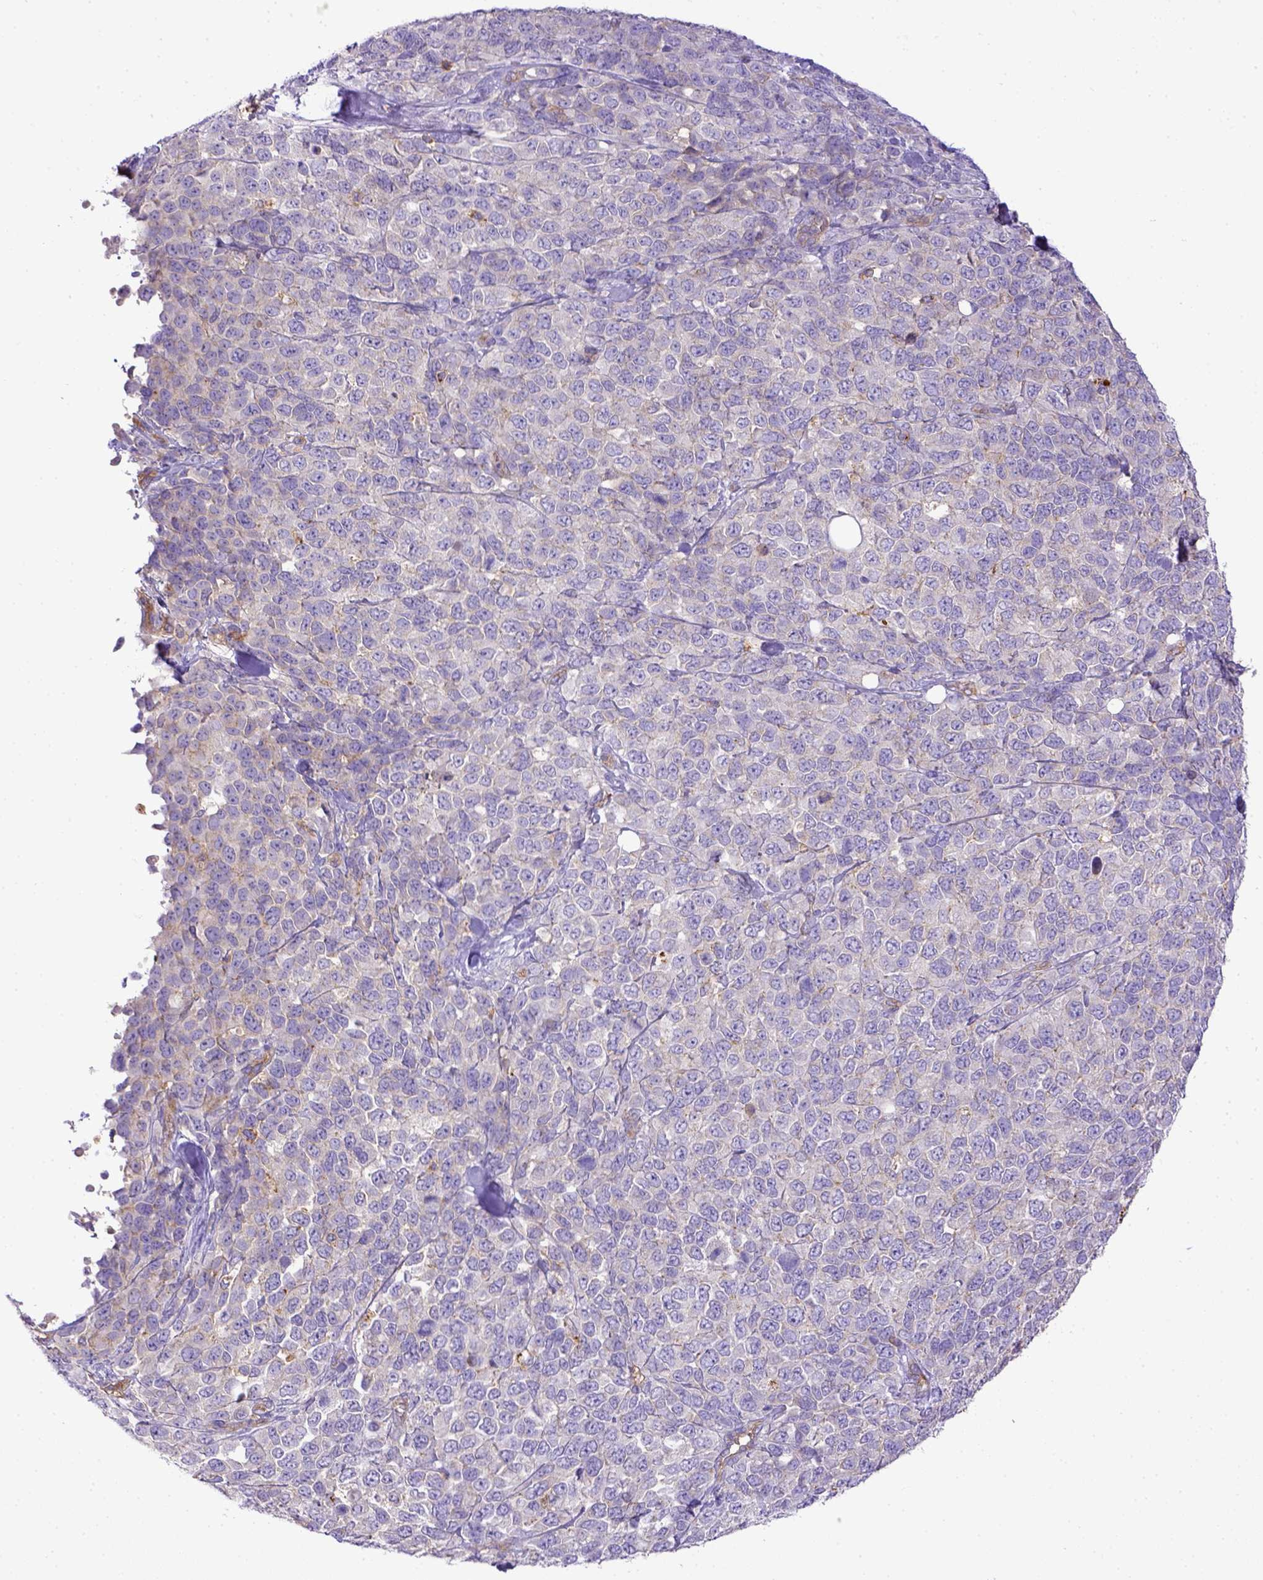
{"staining": {"intensity": "negative", "quantity": "none", "location": "none"}, "tissue": "melanoma", "cell_type": "Tumor cells", "image_type": "cancer", "snomed": [{"axis": "morphology", "description": "Malignant melanoma, Metastatic site"}, {"axis": "topography", "description": "Skin"}], "caption": "Tumor cells are negative for brown protein staining in malignant melanoma (metastatic site).", "gene": "CD40", "patient": {"sex": "male", "age": 84}}